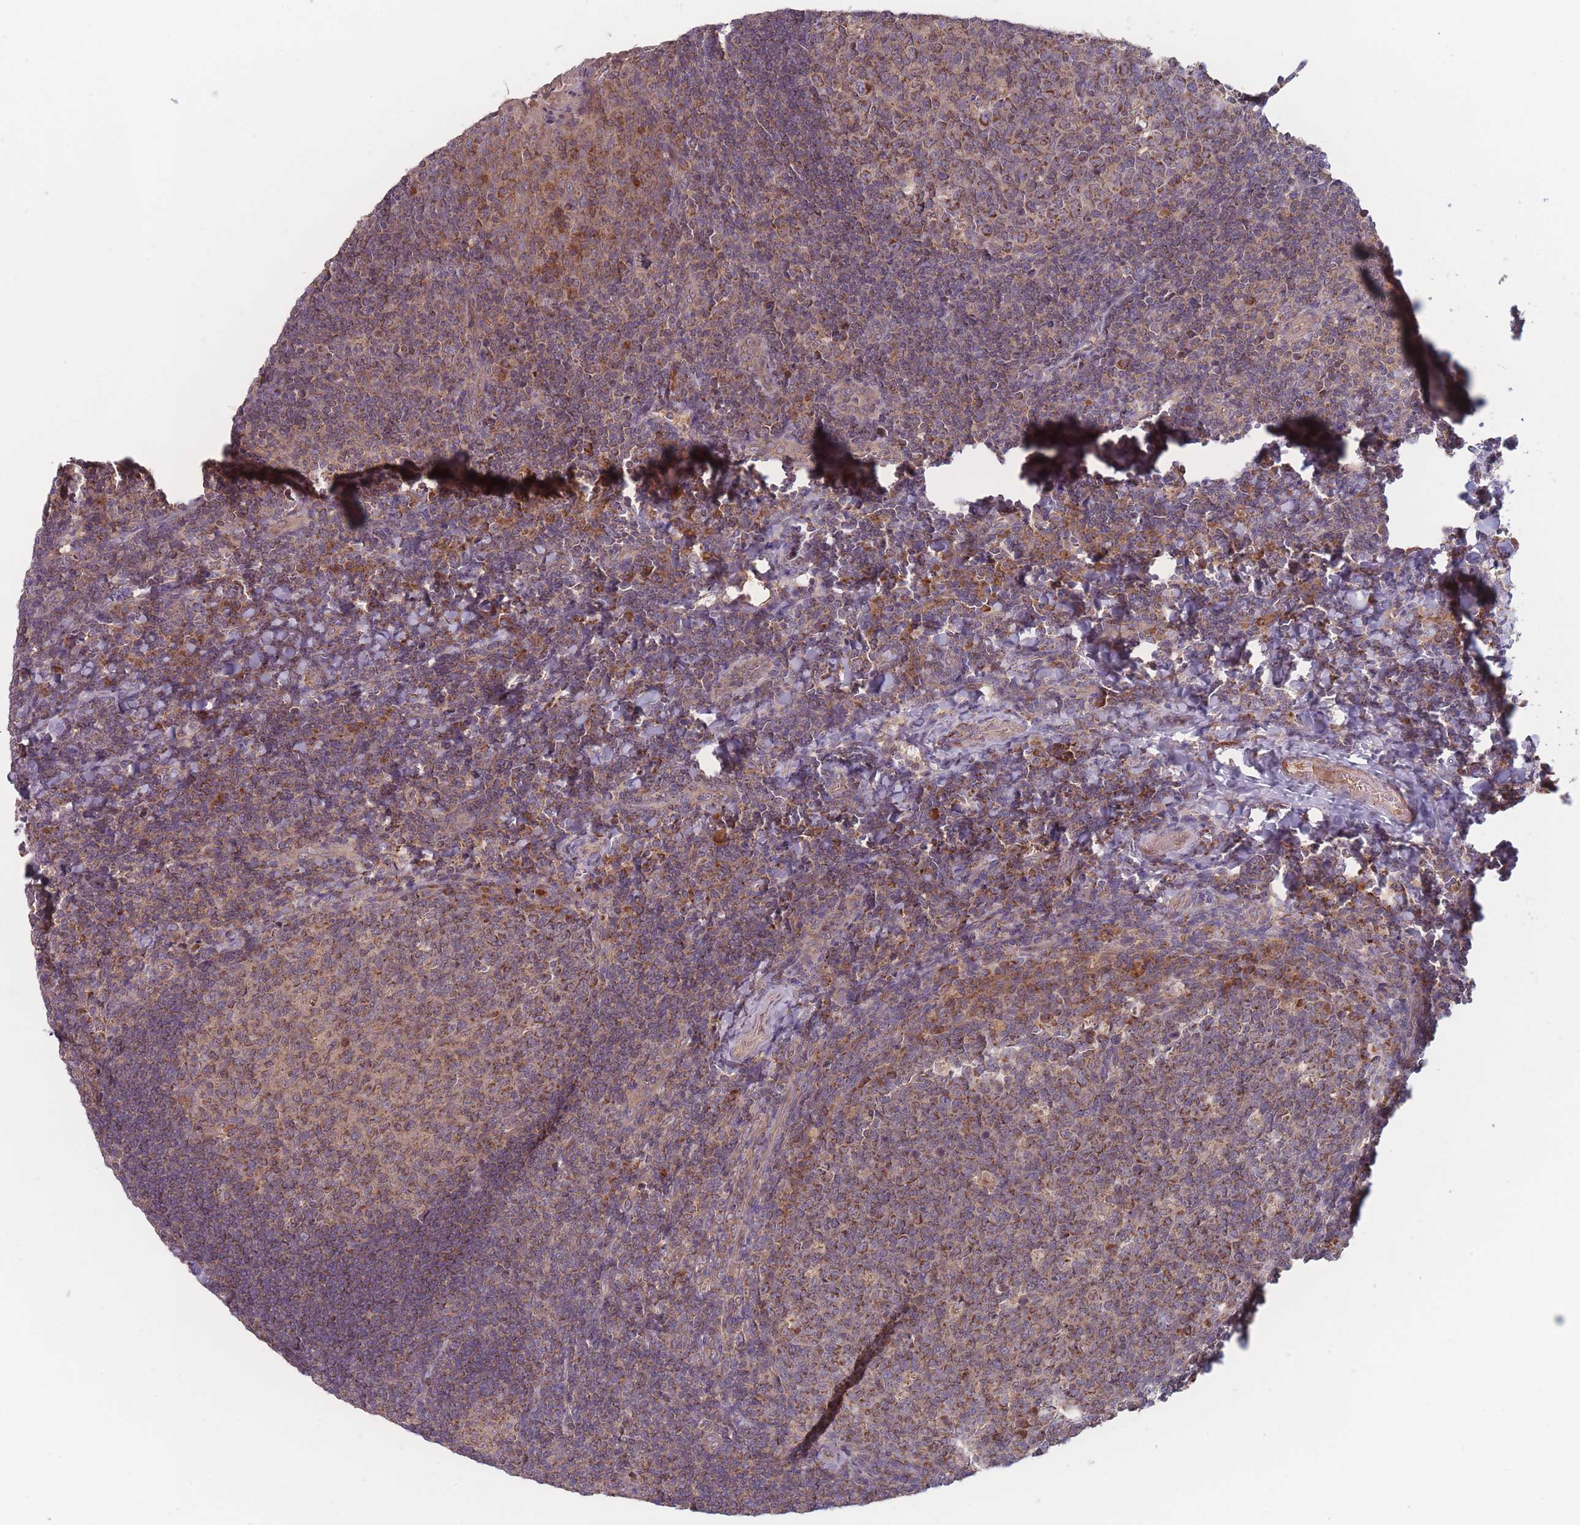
{"staining": {"intensity": "moderate", "quantity": ">75%", "location": "cytoplasmic/membranous"}, "tissue": "tonsil", "cell_type": "Germinal center cells", "image_type": "normal", "snomed": [{"axis": "morphology", "description": "Normal tissue, NOS"}, {"axis": "topography", "description": "Tonsil"}], "caption": "A high-resolution photomicrograph shows IHC staining of normal tonsil, which demonstrates moderate cytoplasmic/membranous staining in about >75% of germinal center cells.", "gene": "ATP5MGL", "patient": {"sex": "male", "age": 17}}